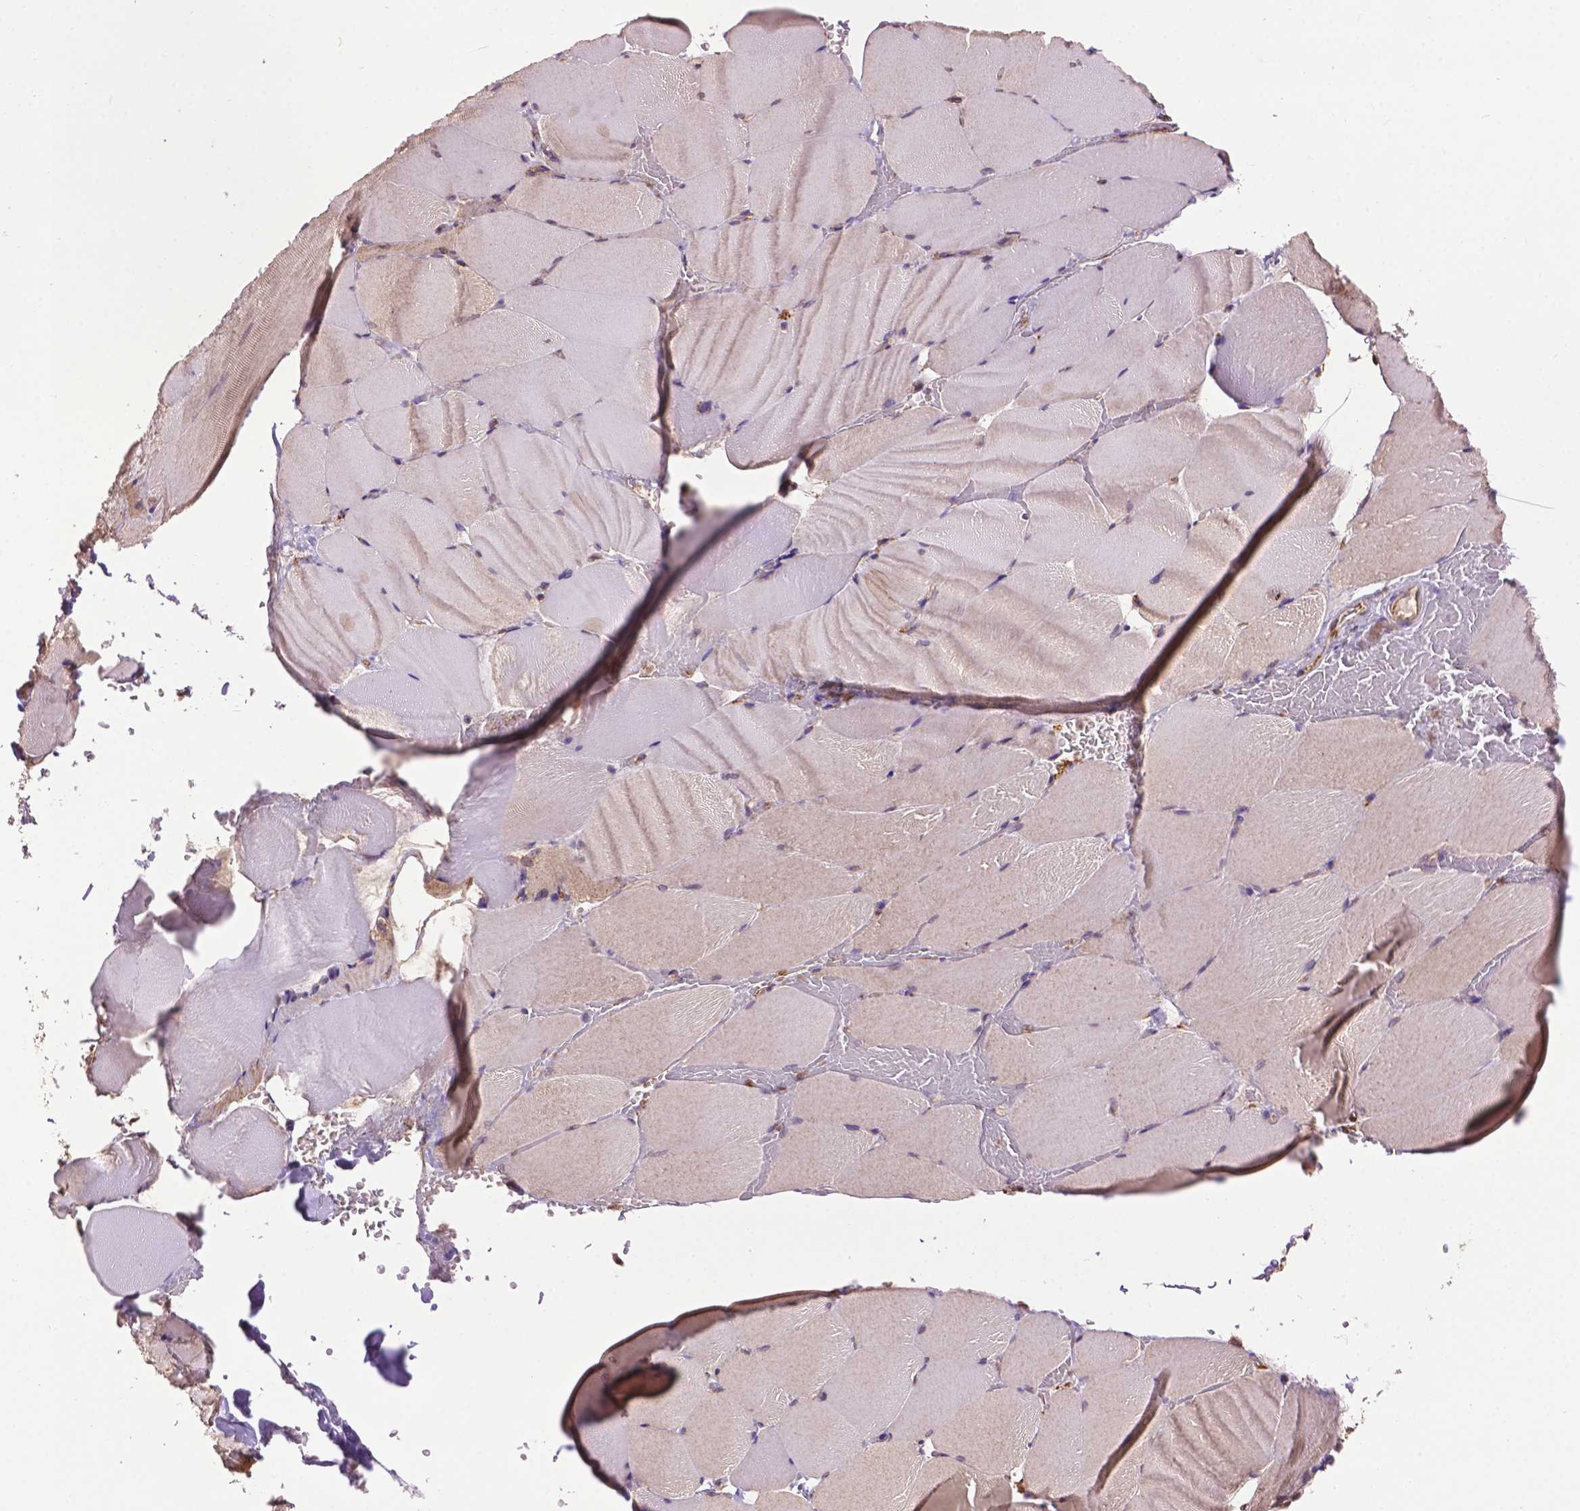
{"staining": {"intensity": "weak", "quantity": "25%-75%", "location": "cytoplasmic/membranous"}, "tissue": "skeletal muscle", "cell_type": "Myocytes", "image_type": "normal", "snomed": [{"axis": "morphology", "description": "Normal tissue, NOS"}, {"axis": "topography", "description": "Skeletal muscle"}], "caption": "The micrograph shows staining of normal skeletal muscle, revealing weak cytoplasmic/membranous protein expression (brown color) within myocytes.", "gene": "PPP2R5E", "patient": {"sex": "female", "age": 37}}